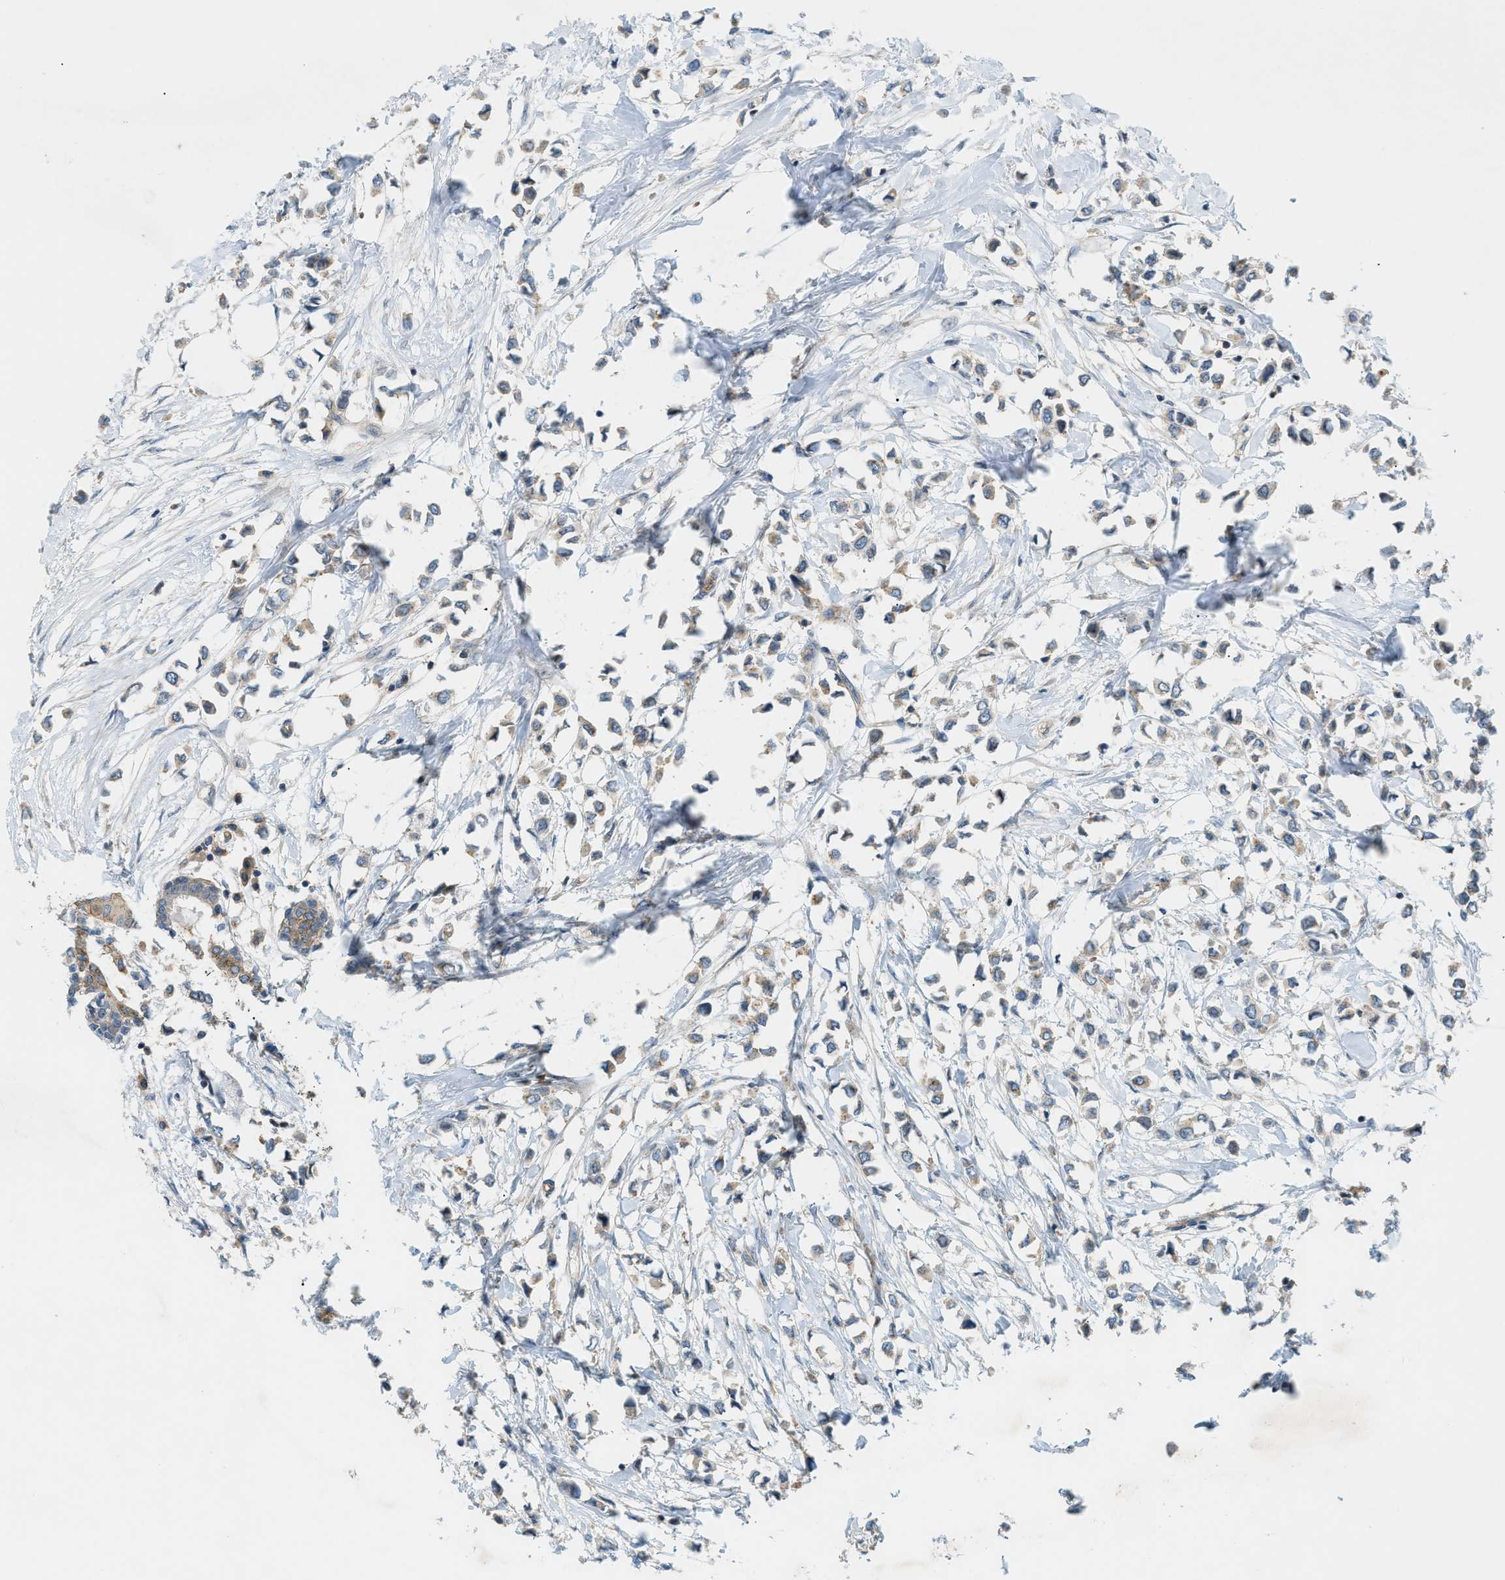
{"staining": {"intensity": "weak", "quantity": ">75%", "location": "cytoplasmic/membranous"}, "tissue": "breast cancer", "cell_type": "Tumor cells", "image_type": "cancer", "snomed": [{"axis": "morphology", "description": "Lobular carcinoma"}, {"axis": "topography", "description": "Breast"}], "caption": "Approximately >75% of tumor cells in human breast lobular carcinoma show weak cytoplasmic/membranous protein positivity as visualized by brown immunohistochemical staining.", "gene": "GRK6", "patient": {"sex": "female", "age": 51}}